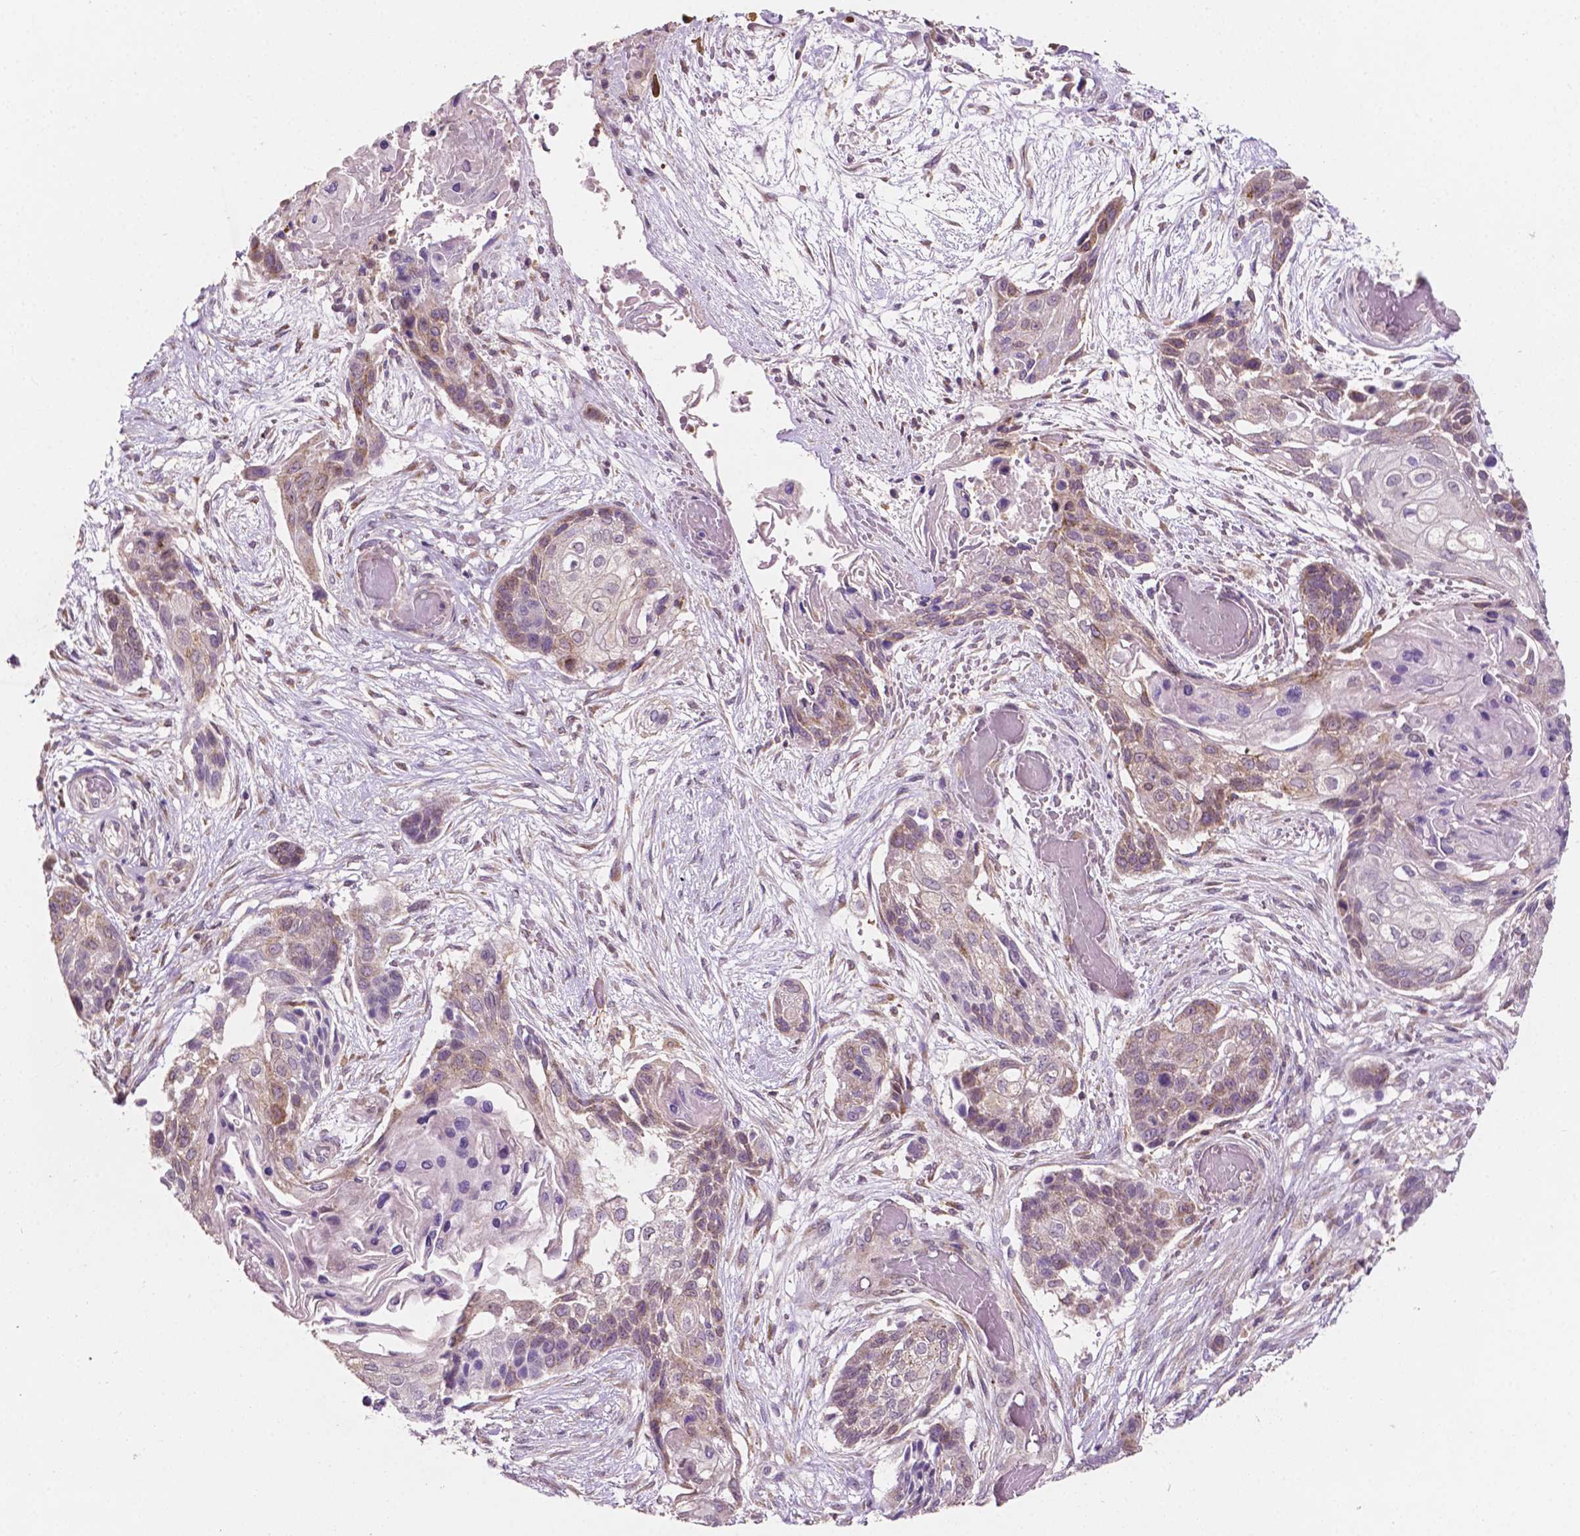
{"staining": {"intensity": "weak", "quantity": "25%-75%", "location": "cytoplasmic/membranous"}, "tissue": "lung cancer", "cell_type": "Tumor cells", "image_type": "cancer", "snomed": [{"axis": "morphology", "description": "Squamous cell carcinoma, NOS"}, {"axis": "topography", "description": "Lung"}], "caption": "Brown immunohistochemical staining in squamous cell carcinoma (lung) exhibits weak cytoplasmic/membranous expression in about 25%-75% of tumor cells.", "gene": "EBAG9", "patient": {"sex": "male", "age": 69}}